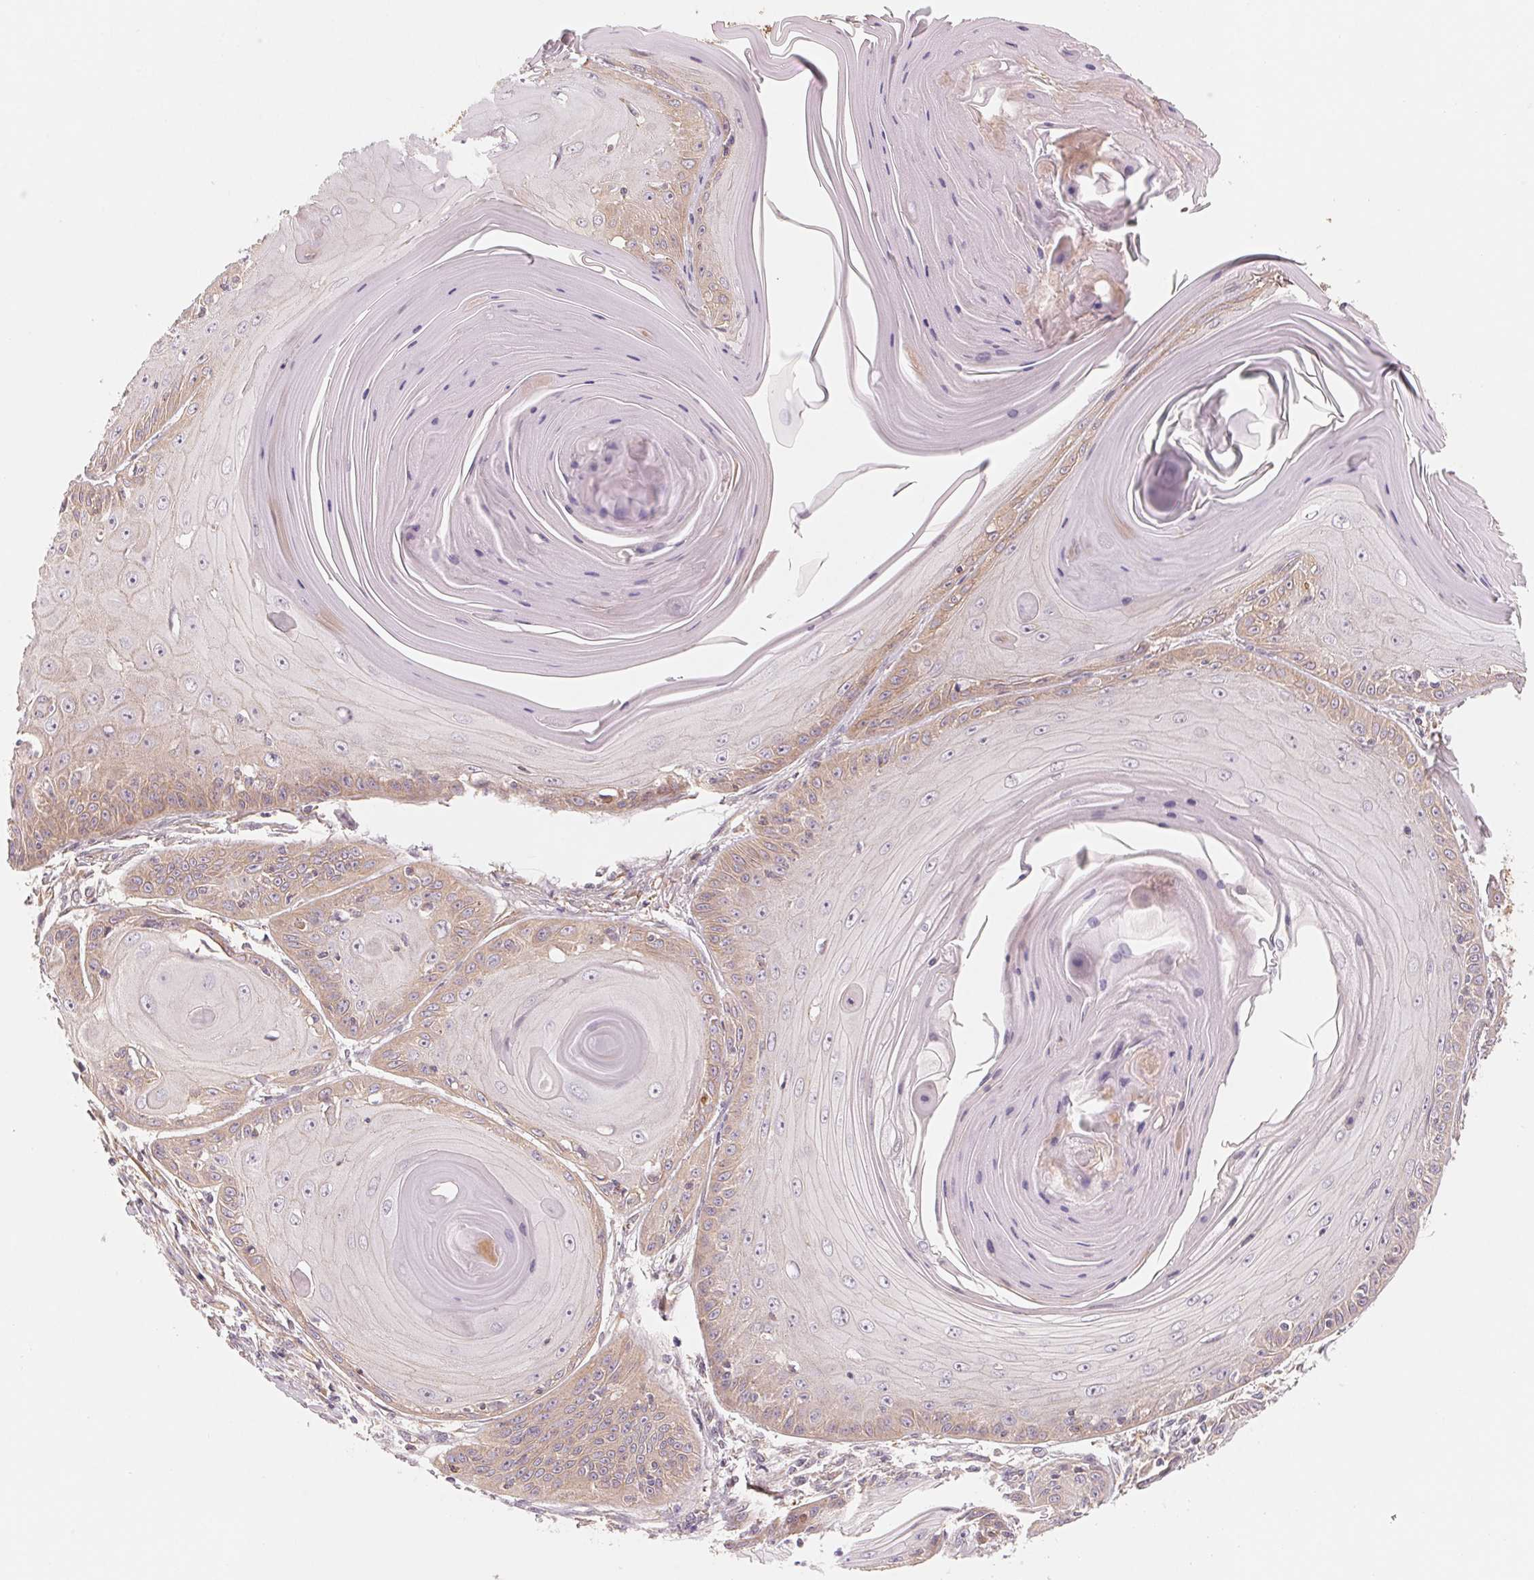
{"staining": {"intensity": "moderate", "quantity": "<25%", "location": "cytoplasmic/membranous"}, "tissue": "skin cancer", "cell_type": "Tumor cells", "image_type": "cancer", "snomed": [{"axis": "morphology", "description": "Squamous cell carcinoma, NOS"}, {"axis": "topography", "description": "Skin"}, {"axis": "topography", "description": "Vulva"}], "caption": "Immunohistochemistry image of human skin cancer (squamous cell carcinoma) stained for a protein (brown), which shows low levels of moderate cytoplasmic/membranous staining in approximately <25% of tumor cells.", "gene": "CCDC112", "patient": {"sex": "female", "age": 85}}